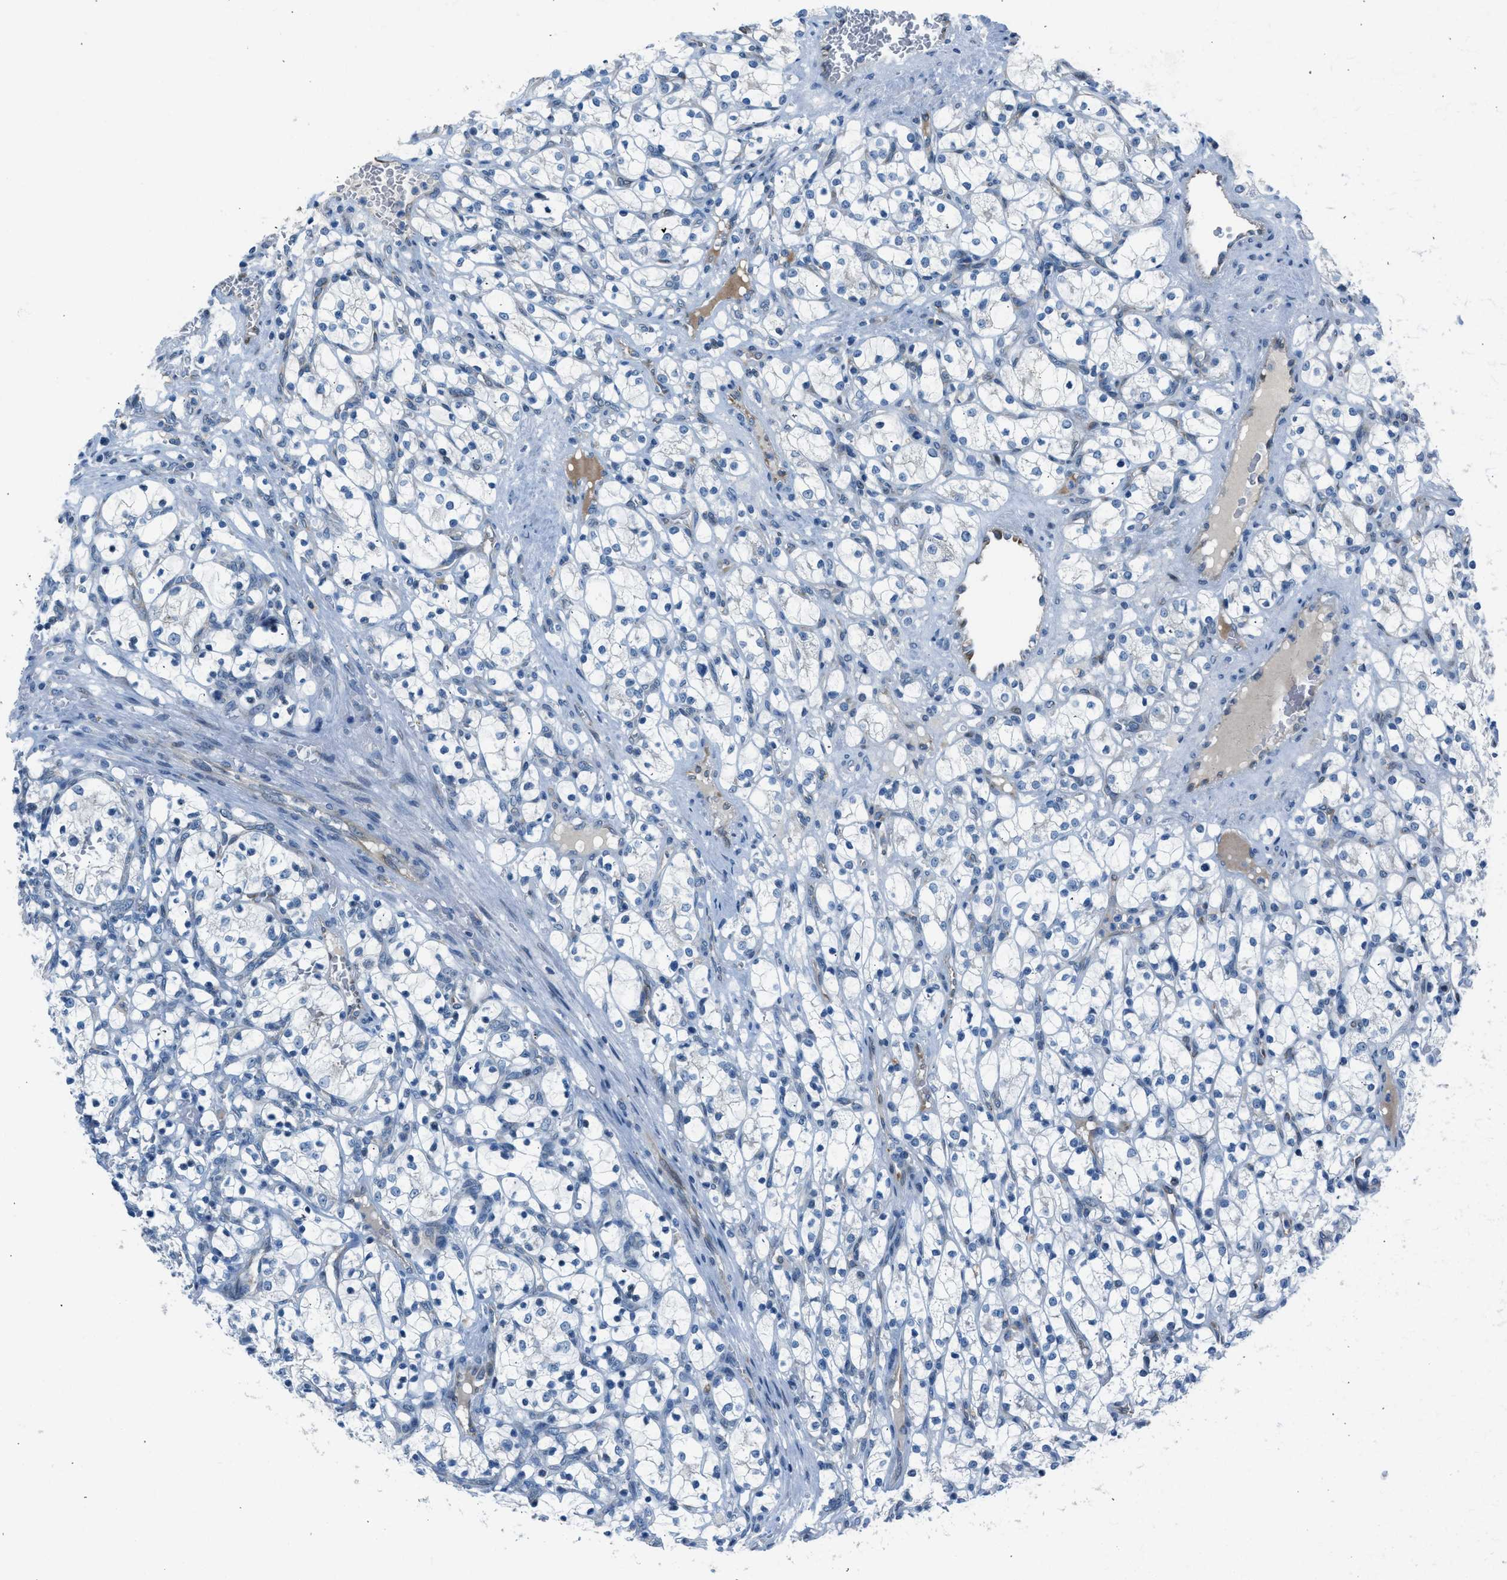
{"staining": {"intensity": "negative", "quantity": "none", "location": "none"}, "tissue": "renal cancer", "cell_type": "Tumor cells", "image_type": "cancer", "snomed": [{"axis": "morphology", "description": "Adenocarcinoma, NOS"}, {"axis": "topography", "description": "Kidney"}], "caption": "This image is of renal cancer stained with IHC to label a protein in brown with the nuclei are counter-stained blue. There is no staining in tumor cells.", "gene": "RNF41", "patient": {"sex": "female", "age": 69}}